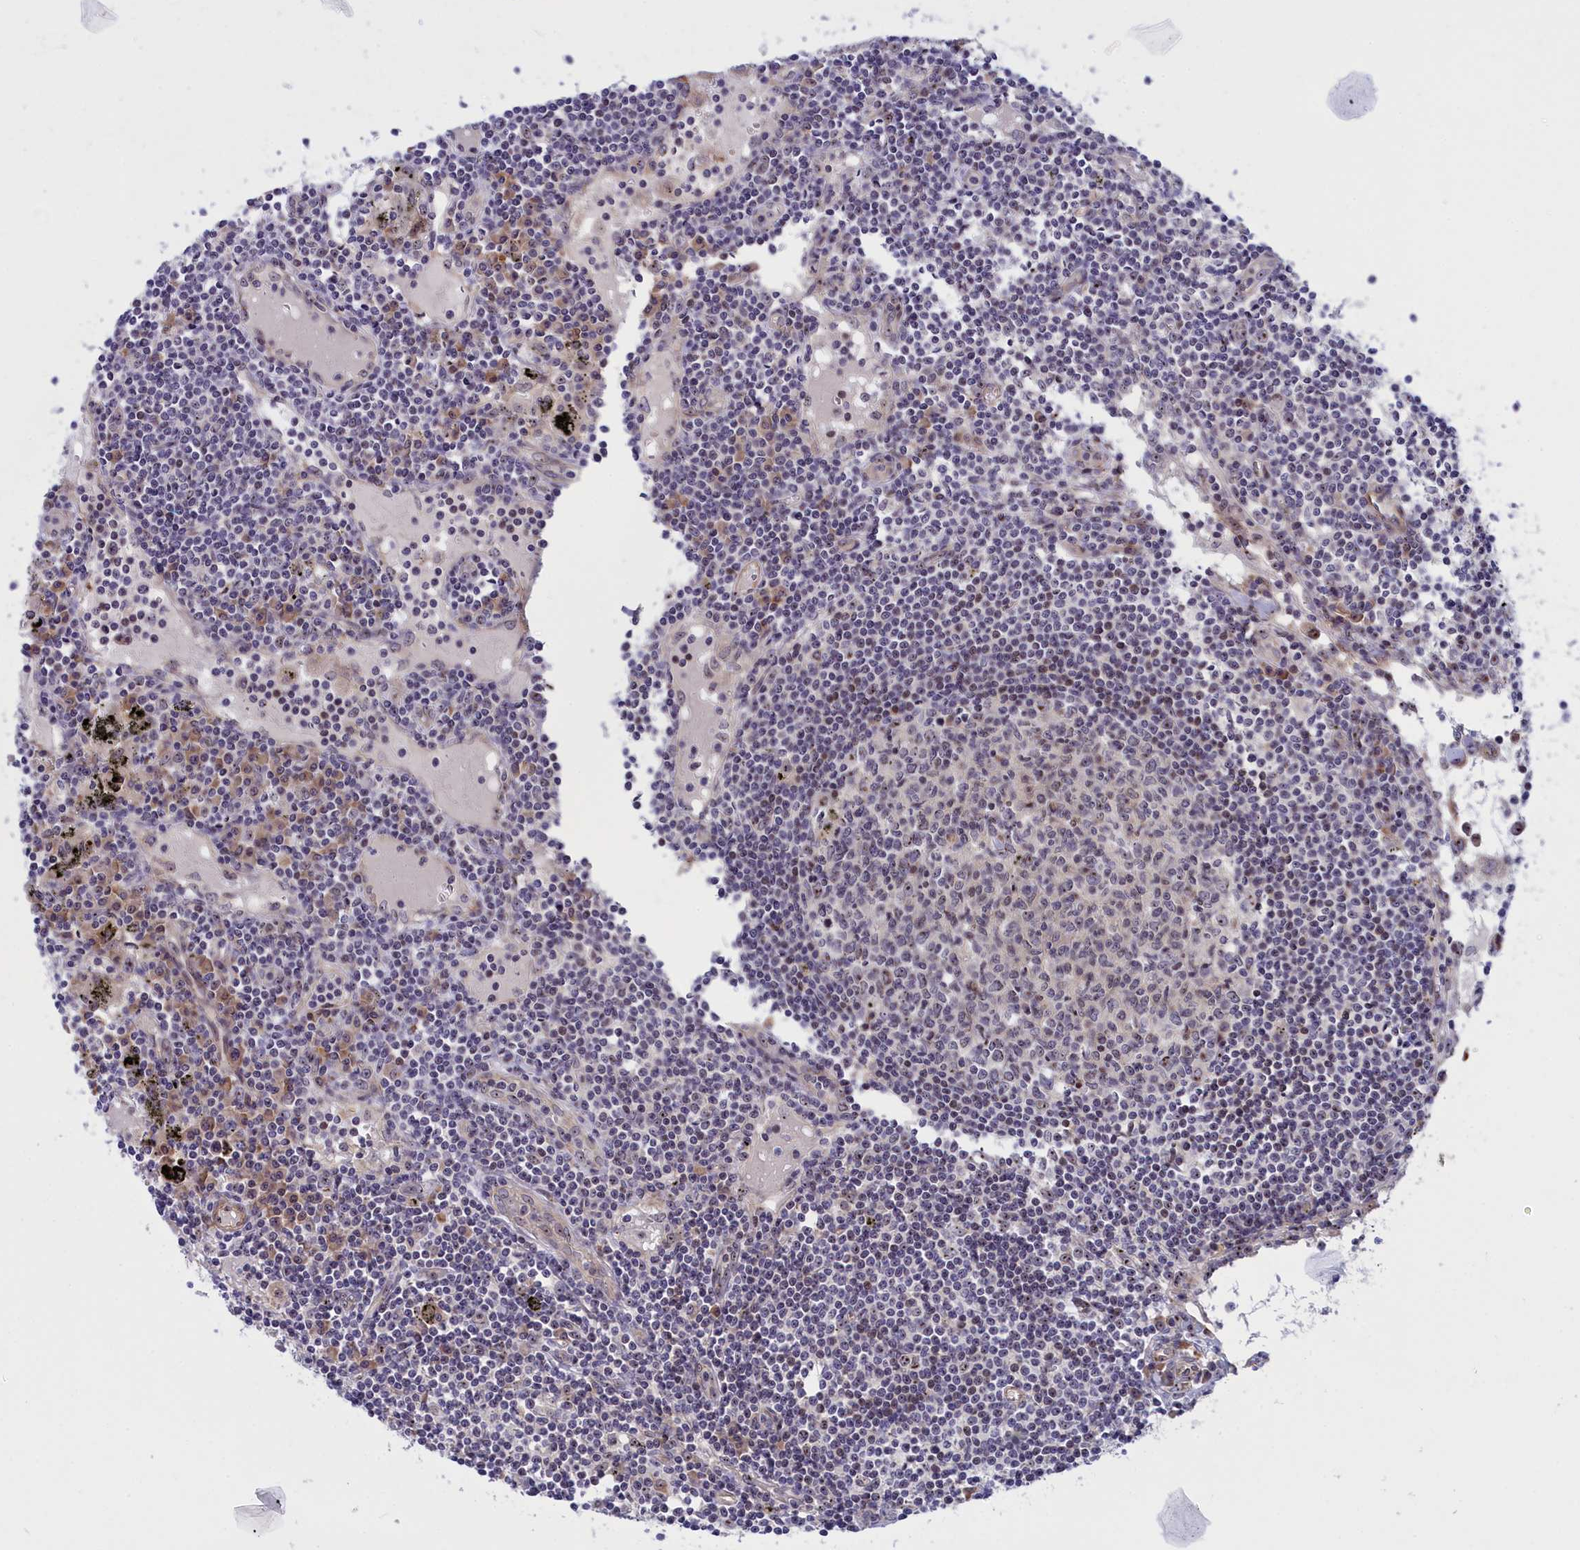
{"staining": {"intensity": "moderate", "quantity": "25%-75%", "location": "nuclear"}, "tissue": "lymph node", "cell_type": "Germinal center cells", "image_type": "normal", "snomed": [{"axis": "morphology", "description": "Normal tissue, NOS"}, {"axis": "topography", "description": "Lymph node"}], "caption": "Immunohistochemical staining of normal lymph node displays medium levels of moderate nuclear expression in about 25%-75% of germinal center cells.", "gene": "DBNDD1", "patient": {"sex": "male", "age": 74}}